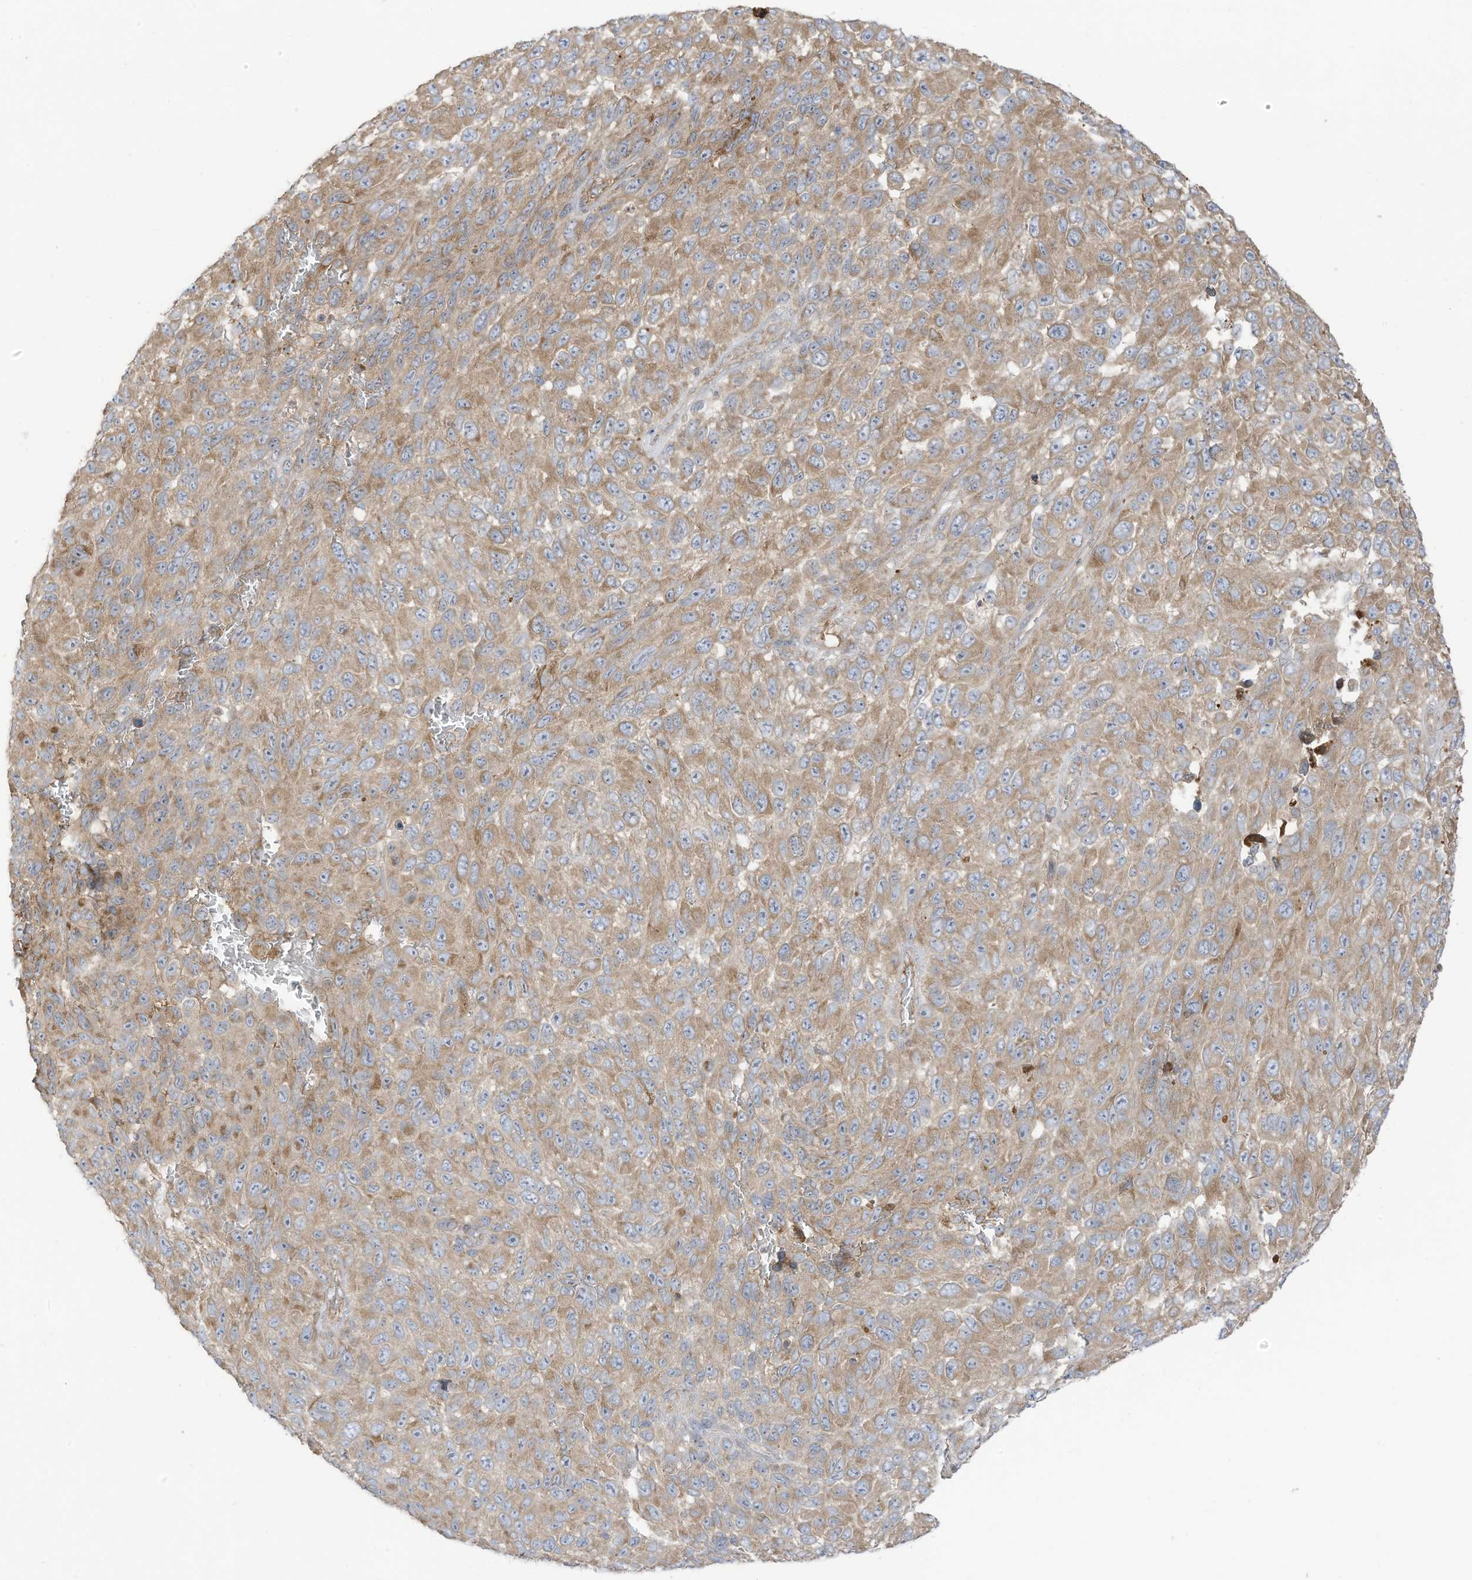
{"staining": {"intensity": "moderate", "quantity": ">75%", "location": "cytoplasmic/membranous"}, "tissue": "melanoma", "cell_type": "Tumor cells", "image_type": "cancer", "snomed": [{"axis": "morphology", "description": "Malignant melanoma, NOS"}, {"axis": "topography", "description": "Skin"}], "caption": "An IHC photomicrograph of neoplastic tissue is shown. Protein staining in brown shows moderate cytoplasmic/membranous positivity in malignant melanoma within tumor cells.", "gene": "CGAS", "patient": {"sex": "female", "age": 96}}